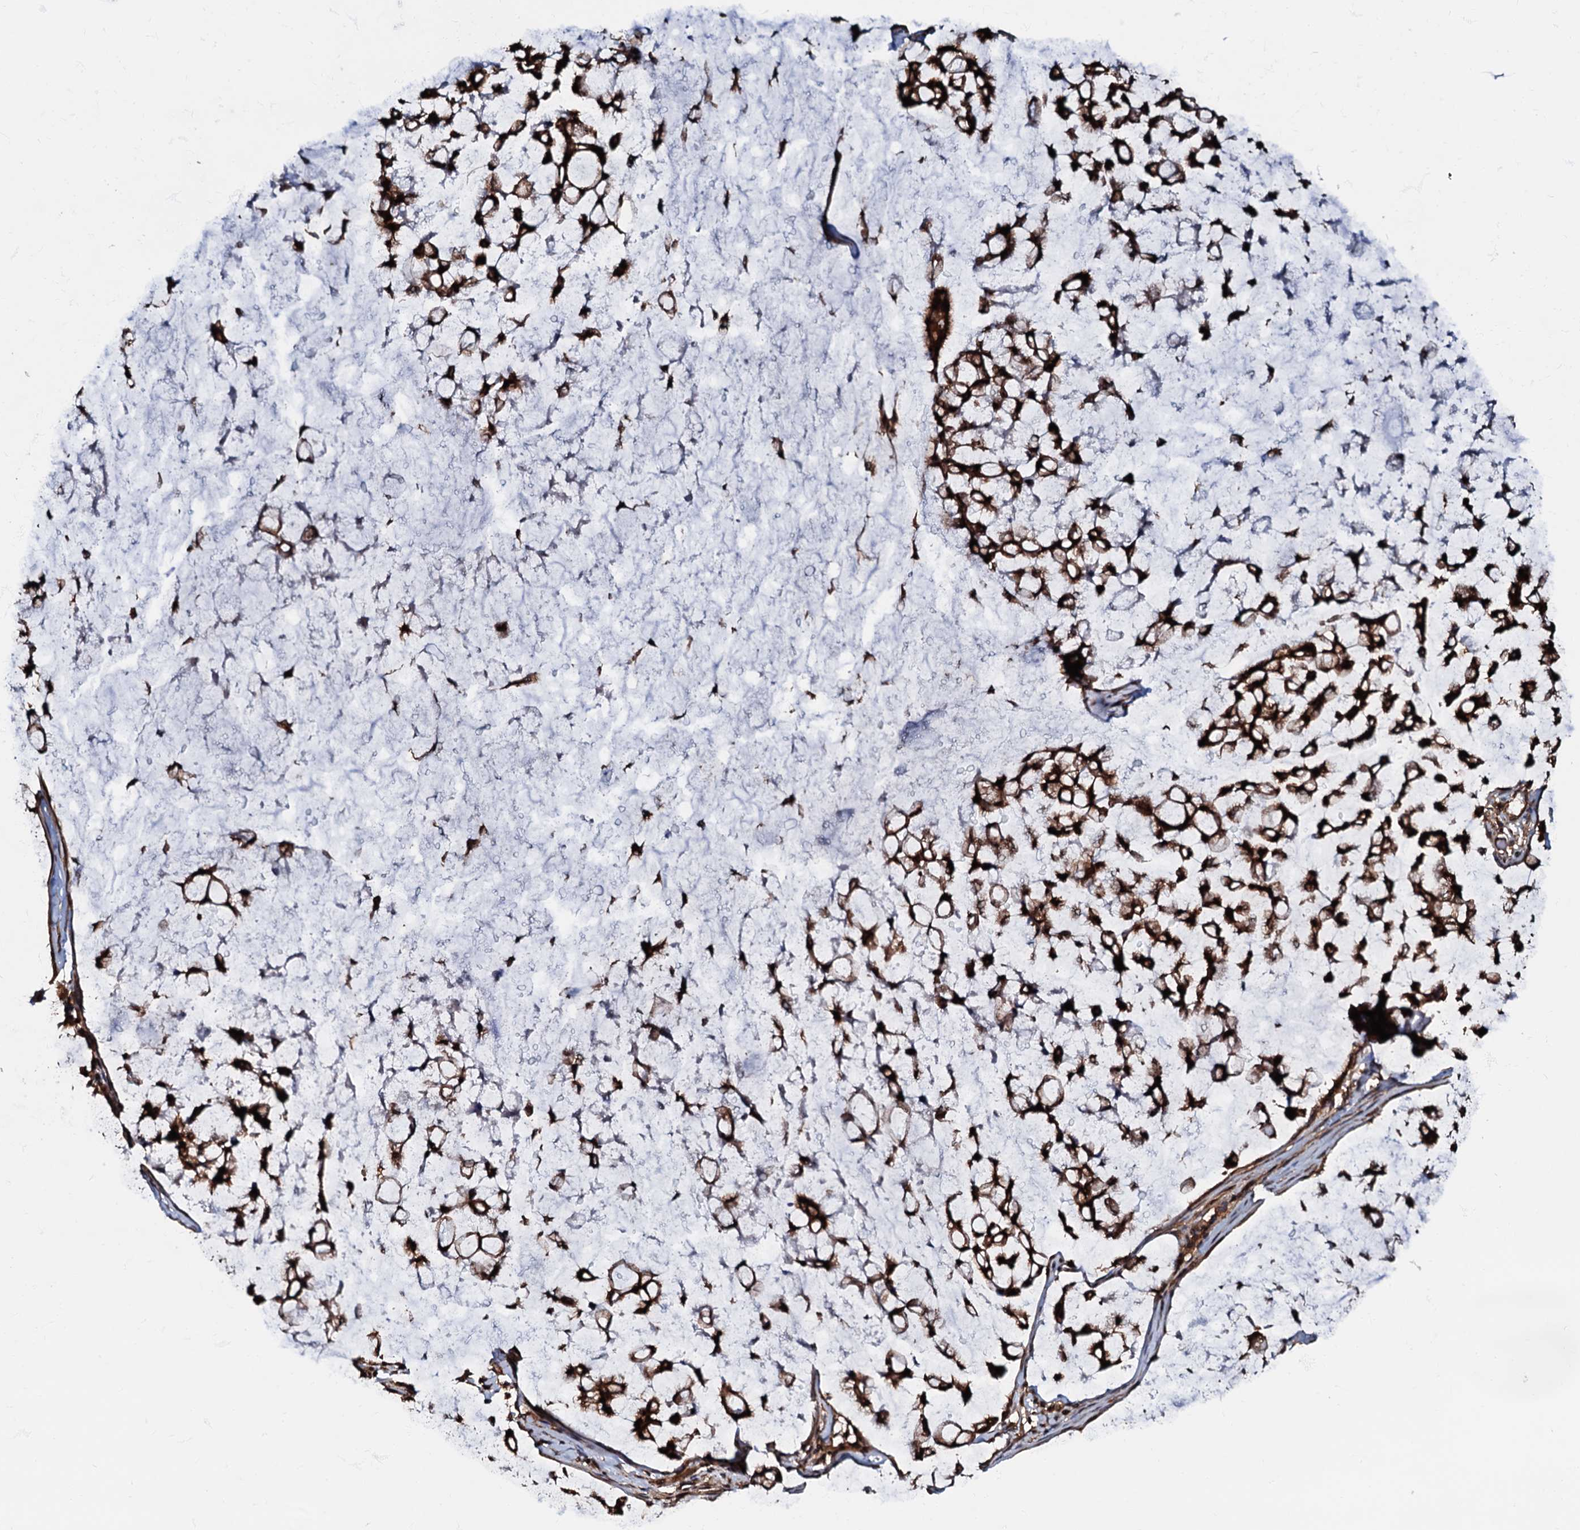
{"staining": {"intensity": "strong", "quantity": ">75%", "location": "cytoplasmic/membranous"}, "tissue": "stomach cancer", "cell_type": "Tumor cells", "image_type": "cancer", "snomed": [{"axis": "morphology", "description": "Adenocarcinoma, NOS"}, {"axis": "topography", "description": "Stomach, lower"}], "caption": "Immunohistochemical staining of stomach cancer (adenocarcinoma) displays high levels of strong cytoplasmic/membranous protein positivity in about >75% of tumor cells. The staining is performed using DAB brown chromogen to label protein expression. The nuclei are counter-stained blue using hematoxylin.", "gene": "OSBP", "patient": {"sex": "male", "age": 67}}